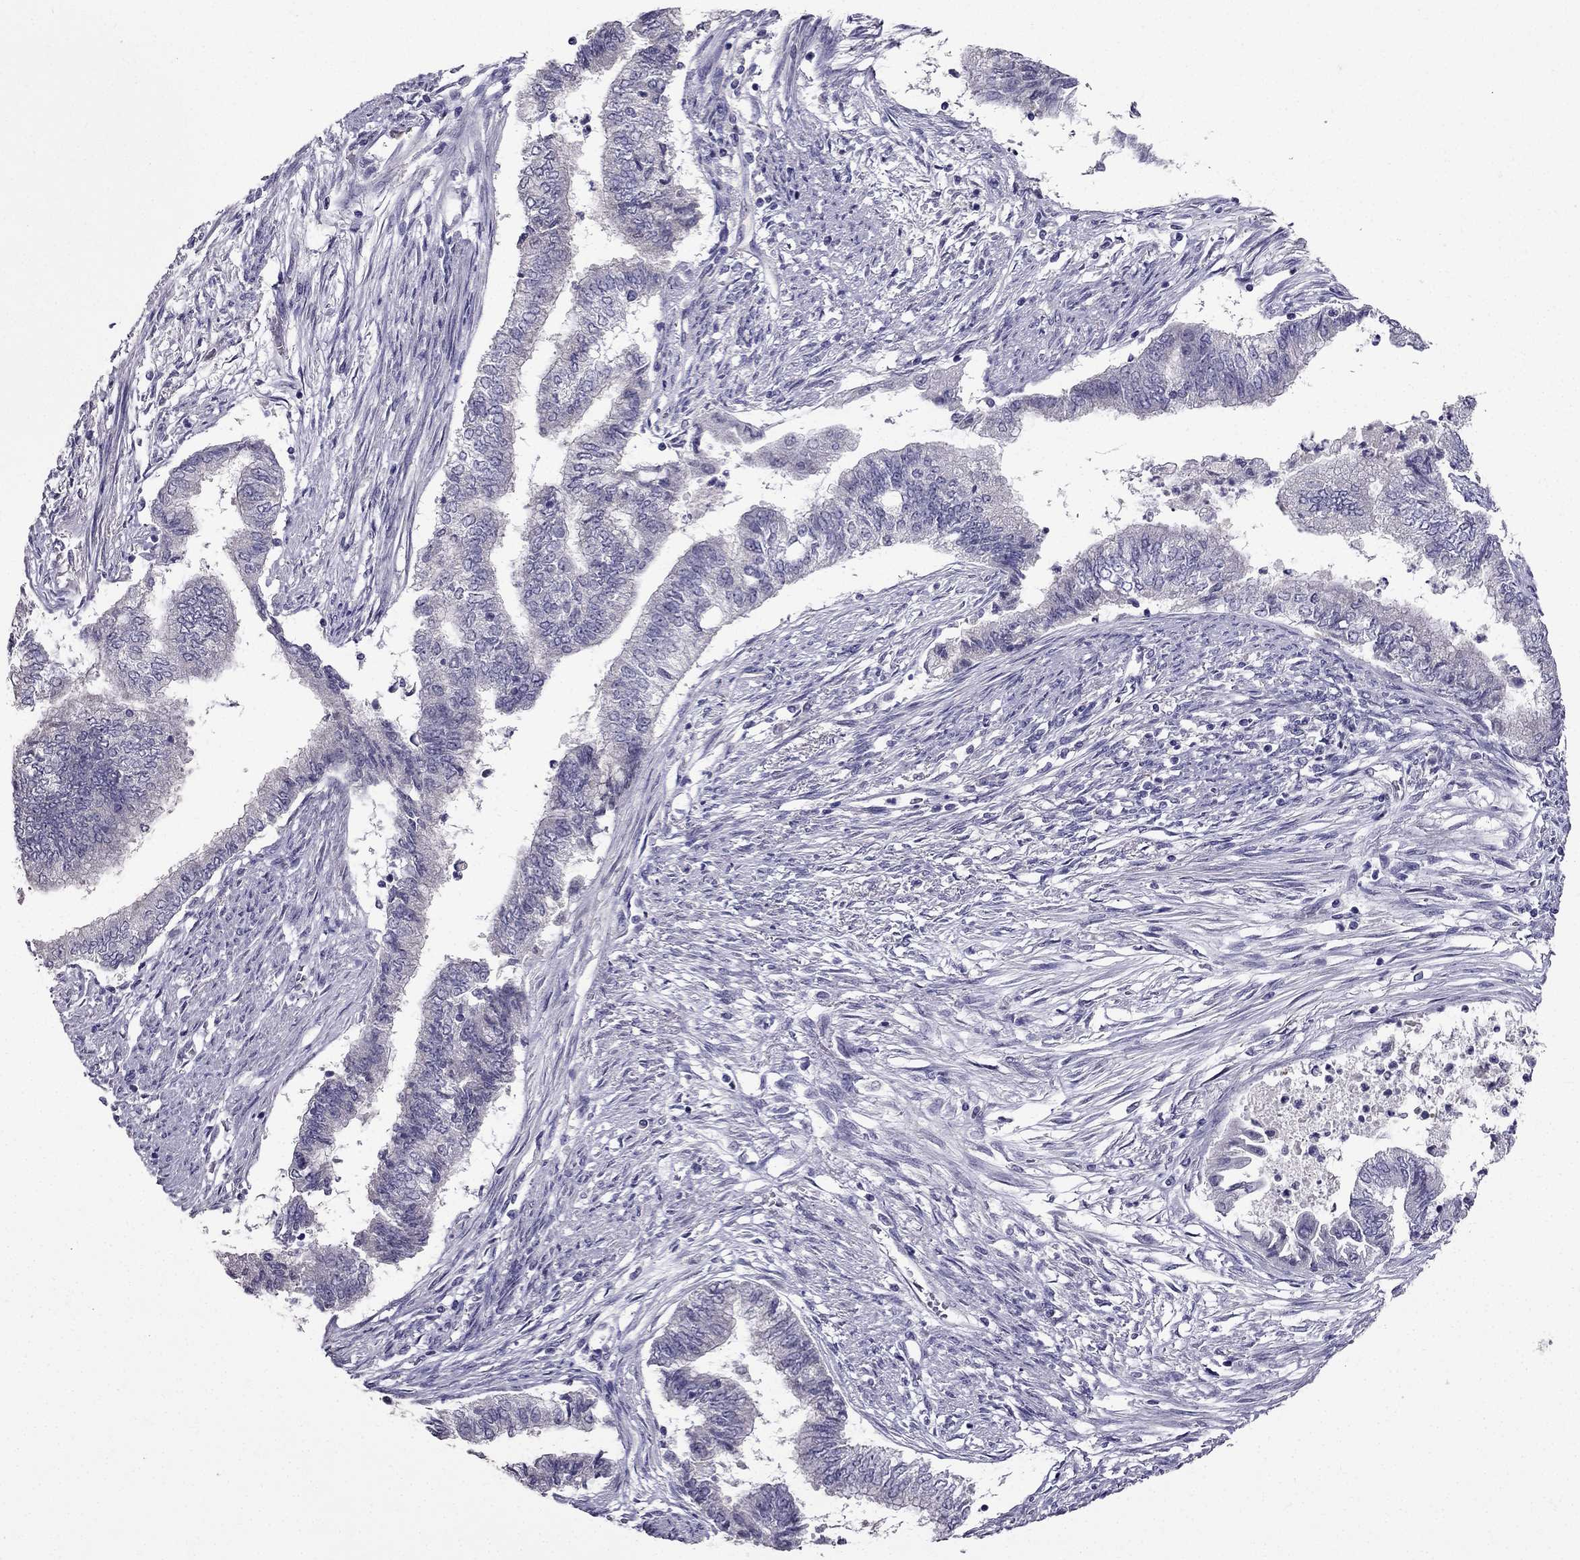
{"staining": {"intensity": "negative", "quantity": "none", "location": "none"}, "tissue": "endometrial cancer", "cell_type": "Tumor cells", "image_type": "cancer", "snomed": [{"axis": "morphology", "description": "Adenocarcinoma, NOS"}, {"axis": "topography", "description": "Endometrium"}], "caption": "This is a image of immunohistochemistry staining of endometrial cancer, which shows no staining in tumor cells.", "gene": "DUSP15", "patient": {"sex": "female", "age": 65}}